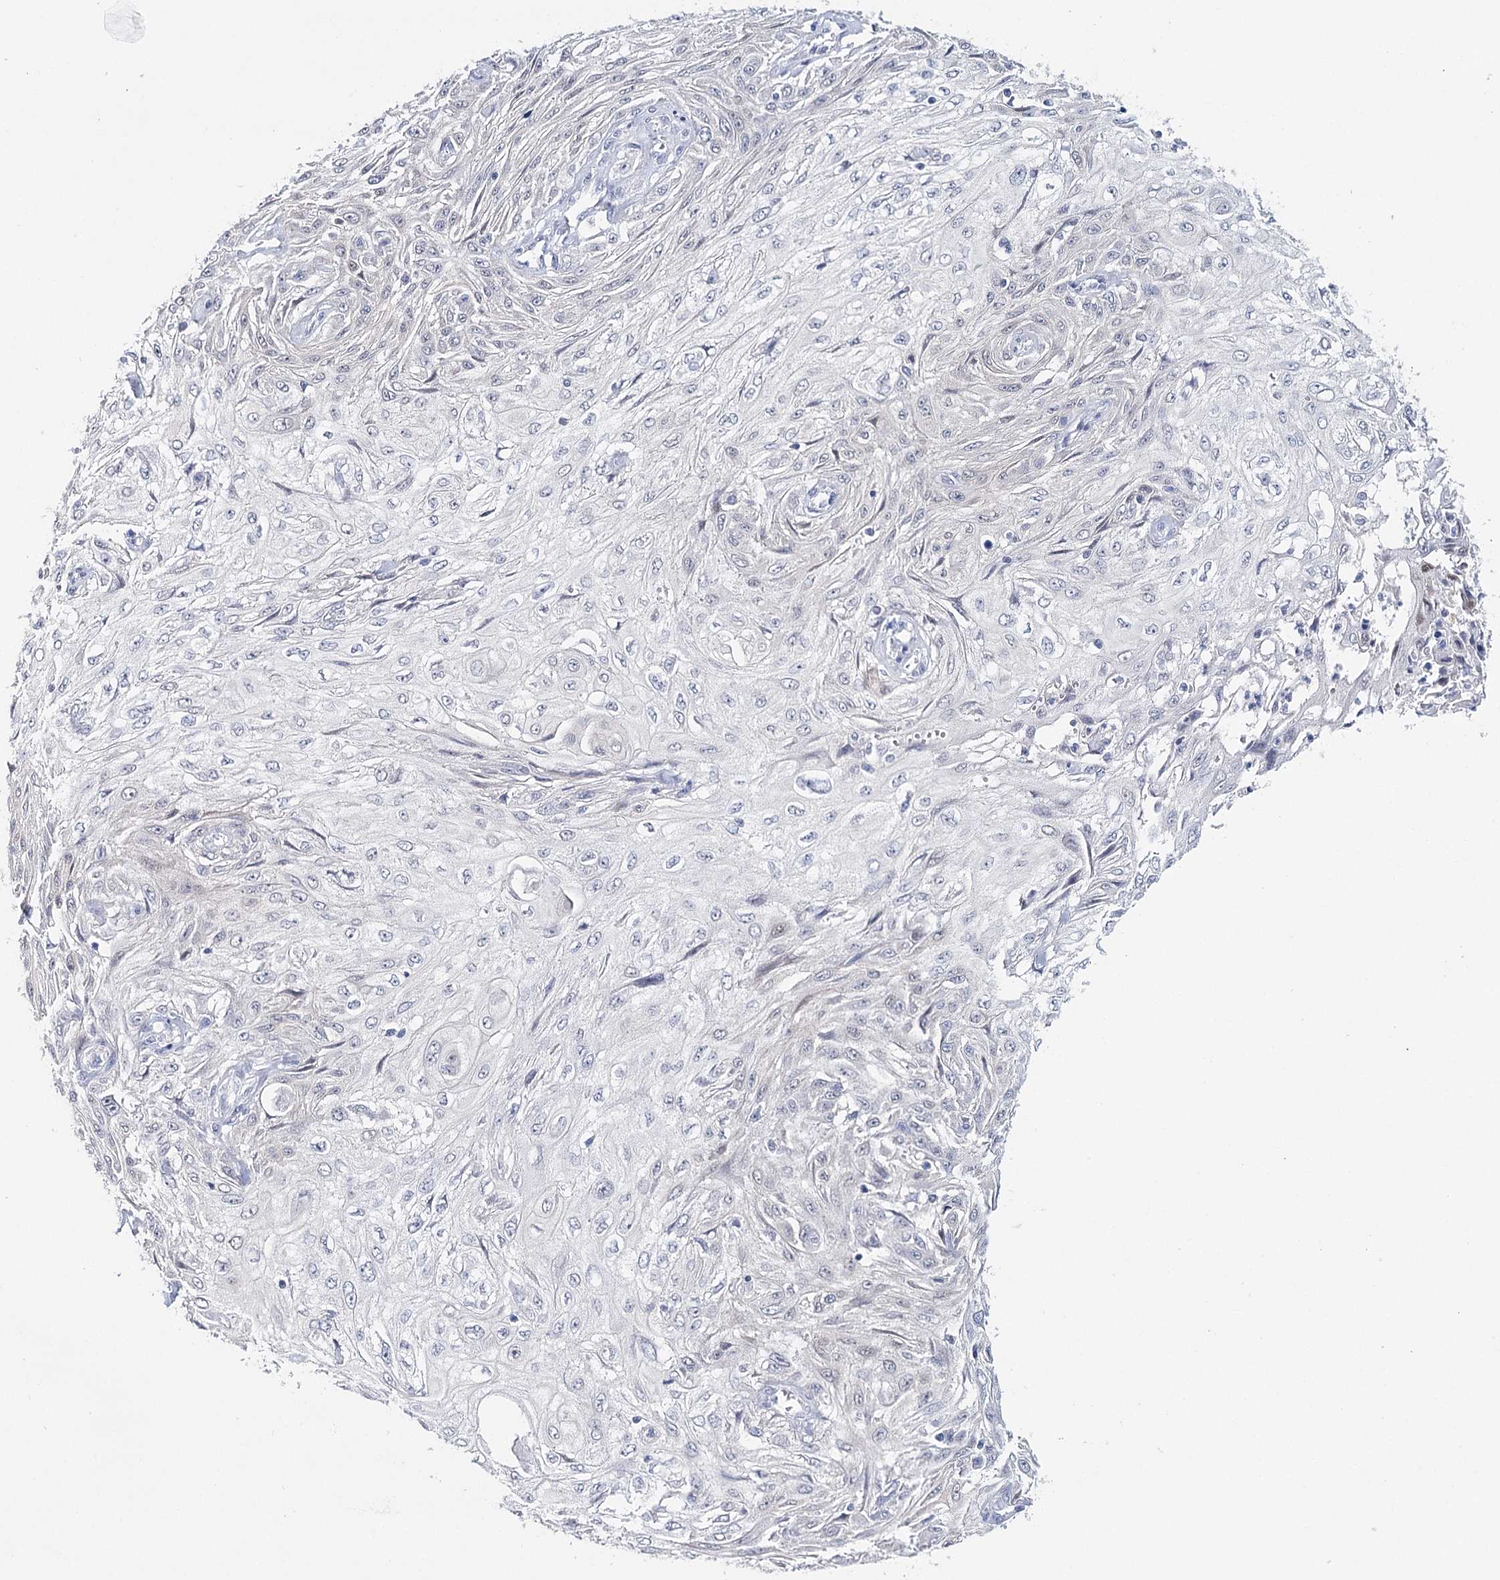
{"staining": {"intensity": "negative", "quantity": "none", "location": "none"}, "tissue": "skin cancer", "cell_type": "Tumor cells", "image_type": "cancer", "snomed": [{"axis": "morphology", "description": "Squamous cell carcinoma, NOS"}, {"axis": "topography", "description": "Skin"}], "caption": "Immunohistochemistry of squamous cell carcinoma (skin) displays no expression in tumor cells.", "gene": "HSPA4L", "patient": {"sex": "male", "age": 75}}